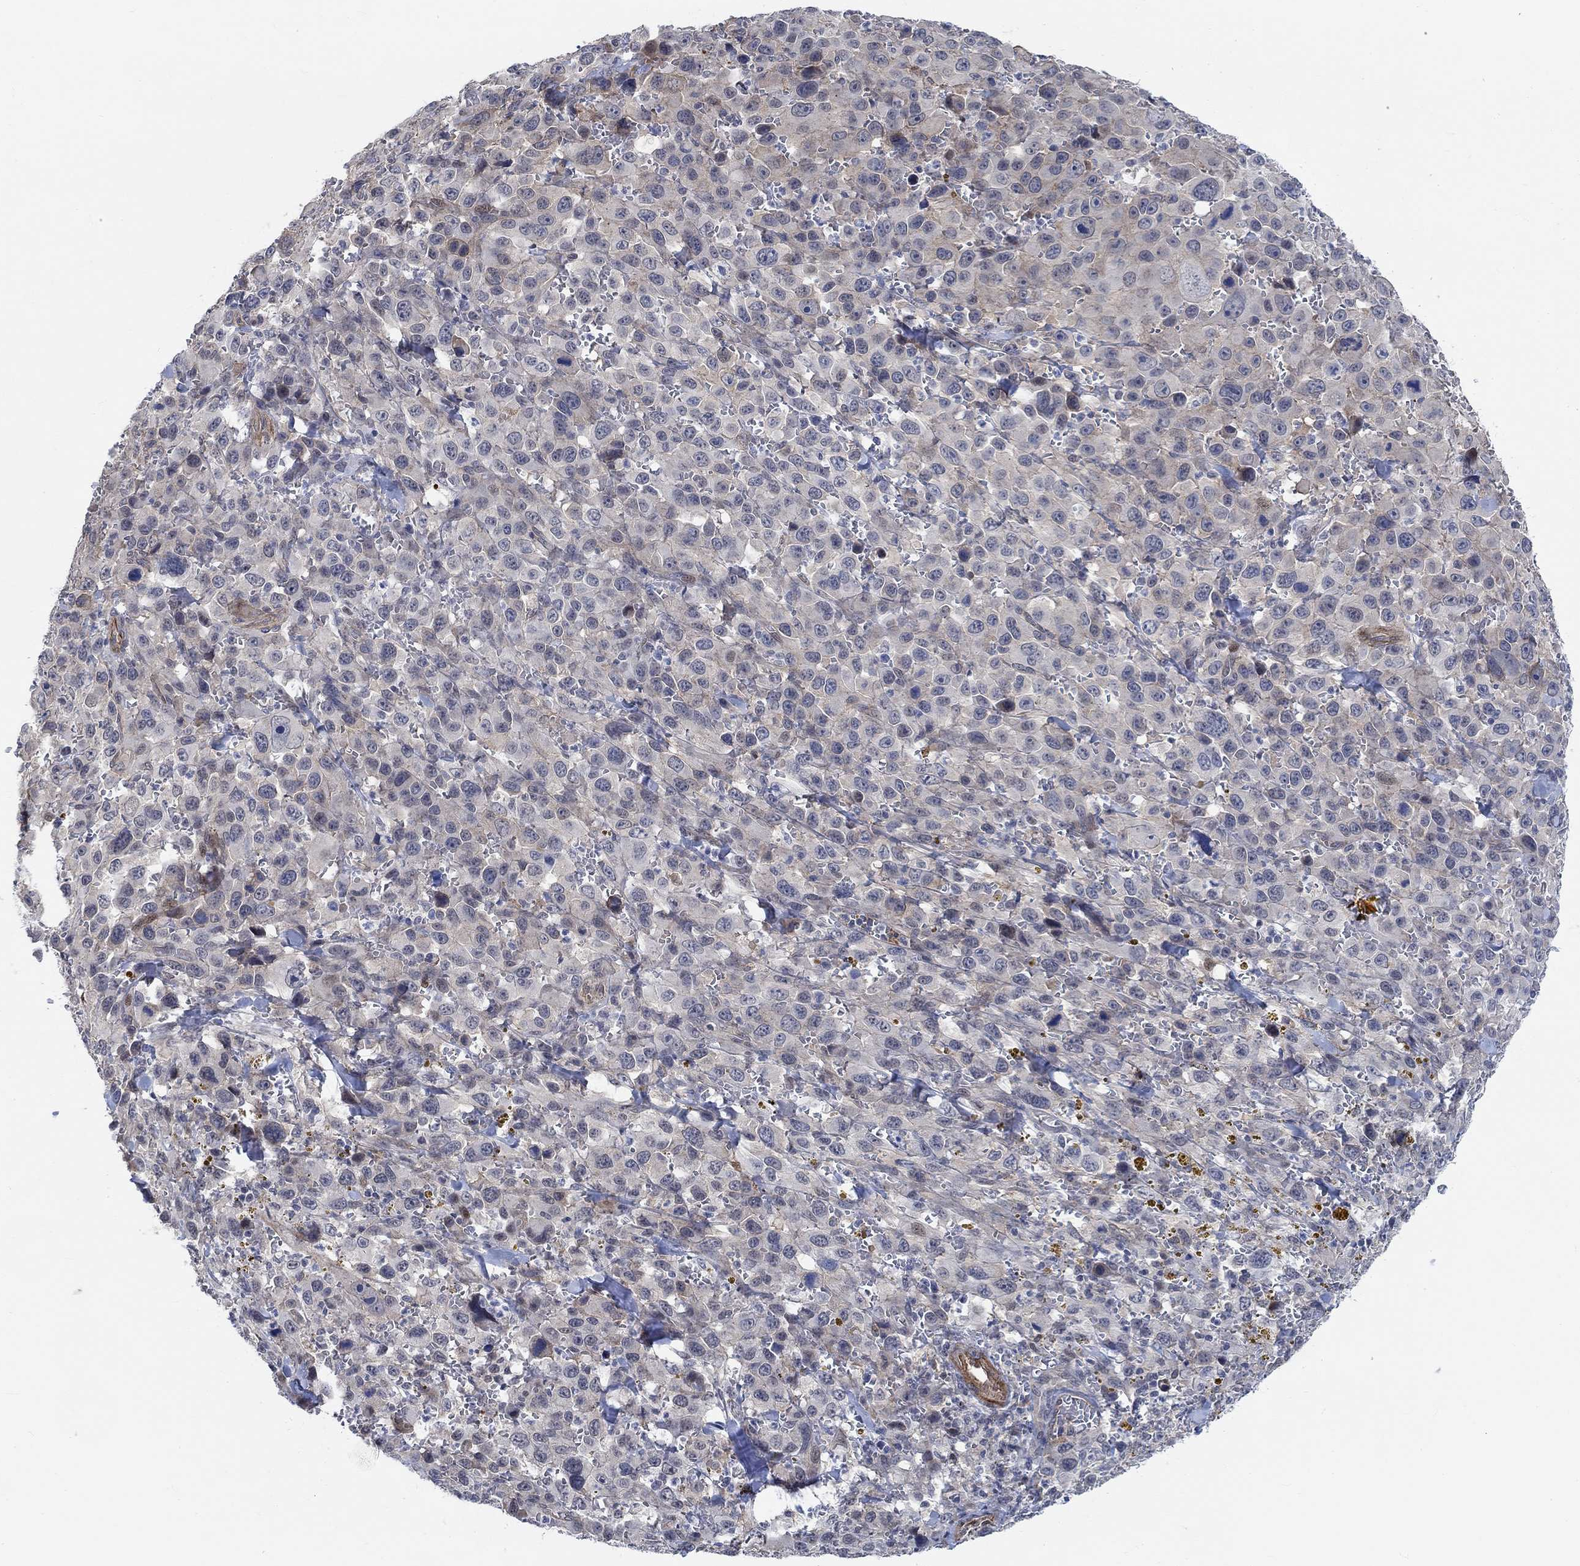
{"staining": {"intensity": "weak", "quantity": "<25%", "location": "cytoplasmic/membranous"}, "tissue": "melanoma", "cell_type": "Tumor cells", "image_type": "cancer", "snomed": [{"axis": "morphology", "description": "Malignant melanoma, NOS"}, {"axis": "topography", "description": "Skin"}], "caption": "Tumor cells are negative for brown protein staining in melanoma.", "gene": "KCNH8", "patient": {"sex": "female", "age": 91}}